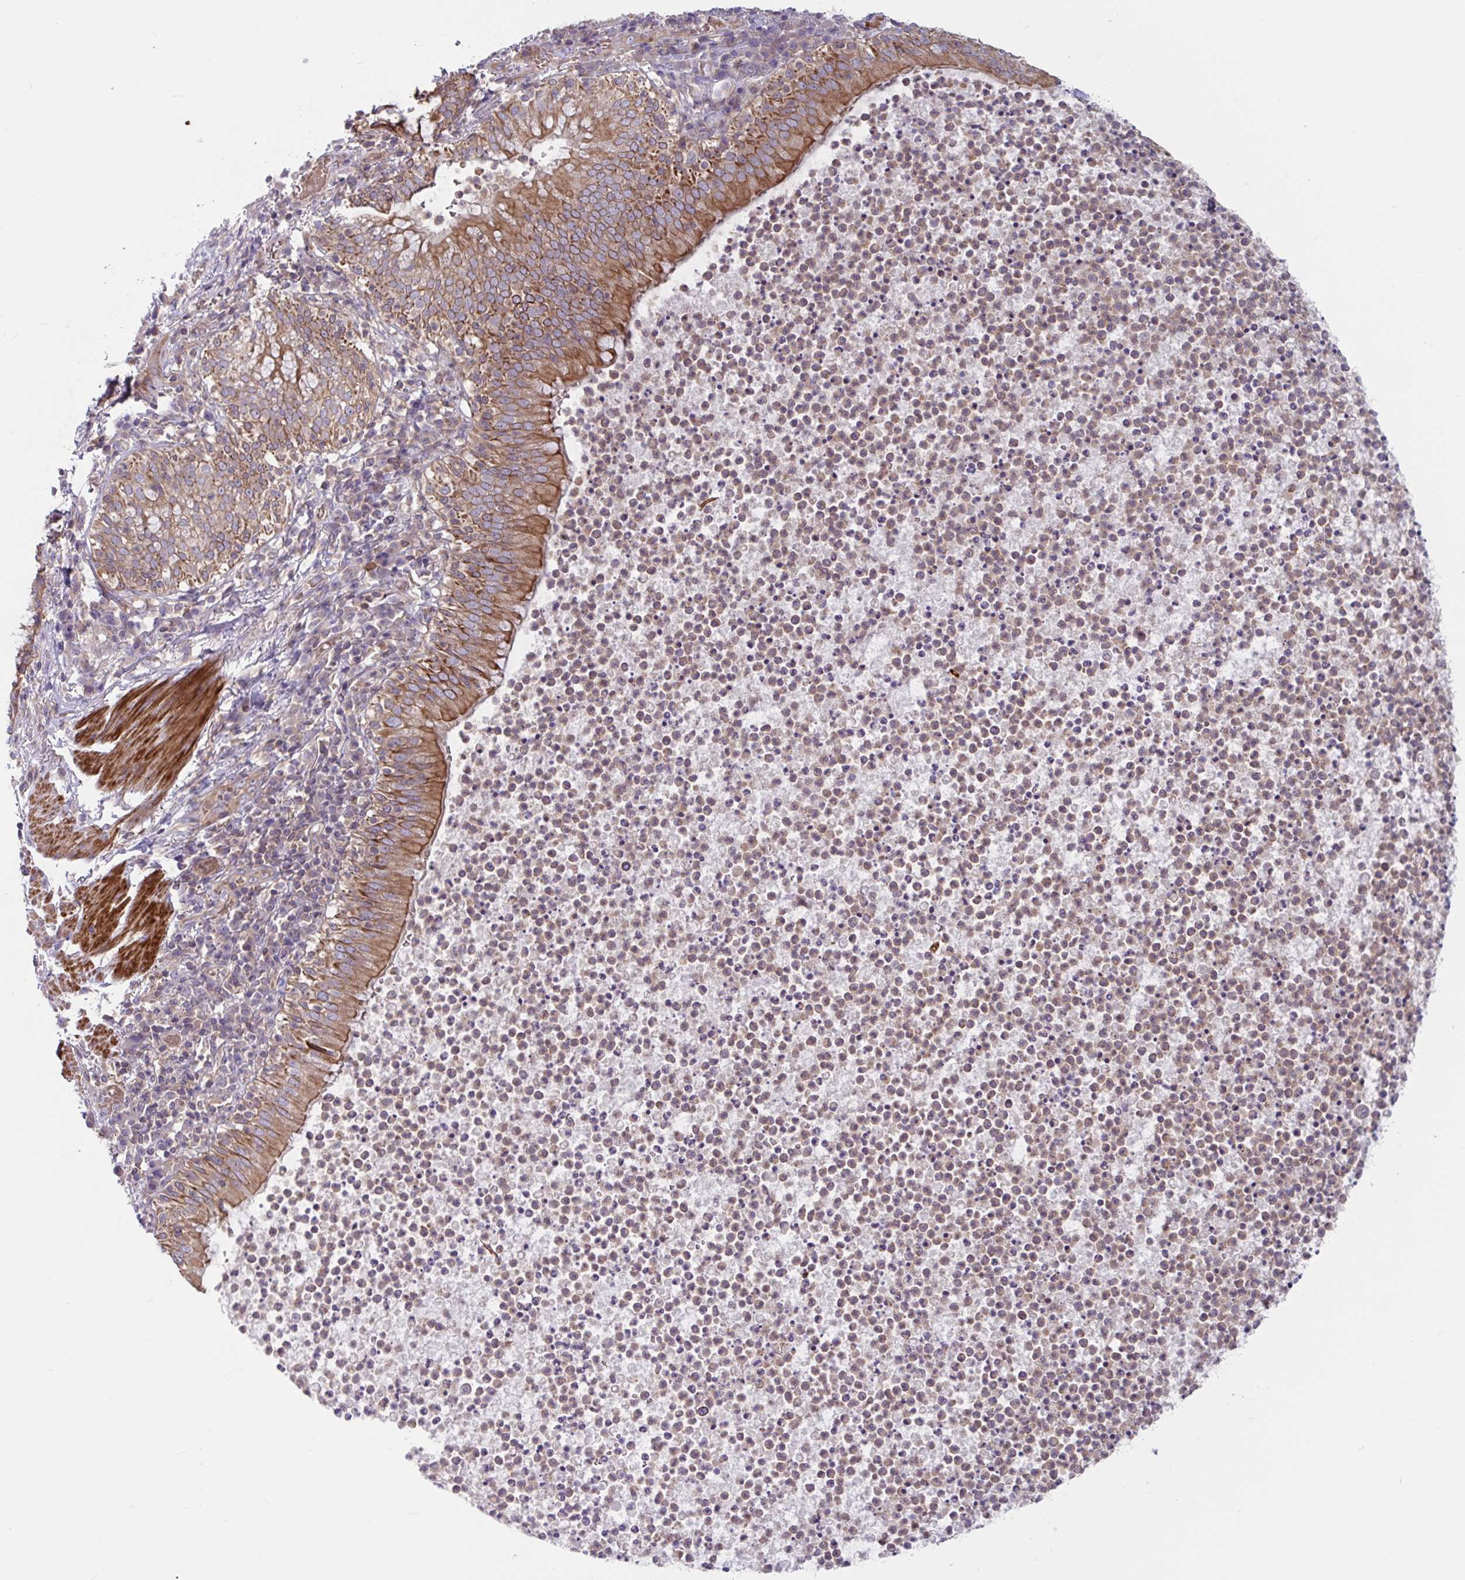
{"staining": {"intensity": "strong", "quantity": "25%-75%", "location": "cytoplasmic/membranous"}, "tissue": "bronchus", "cell_type": "Respiratory epithelial cells", "image_type": "normal", "snomed": [{"axis": "morphology", "description": "Normal tissue, NOS"}, {"axis": "topography", "description": "Lymph node"}, {"axis": "topography", "description": "Bronchus"}], "caption": "Protein staining of benign bronchus displays strong cytoplasmic/membranous expression in about 25%-75% of respiratory epithelial cells.", "gene": "TANK", "patient": {"sex": "male", "age": 56}}